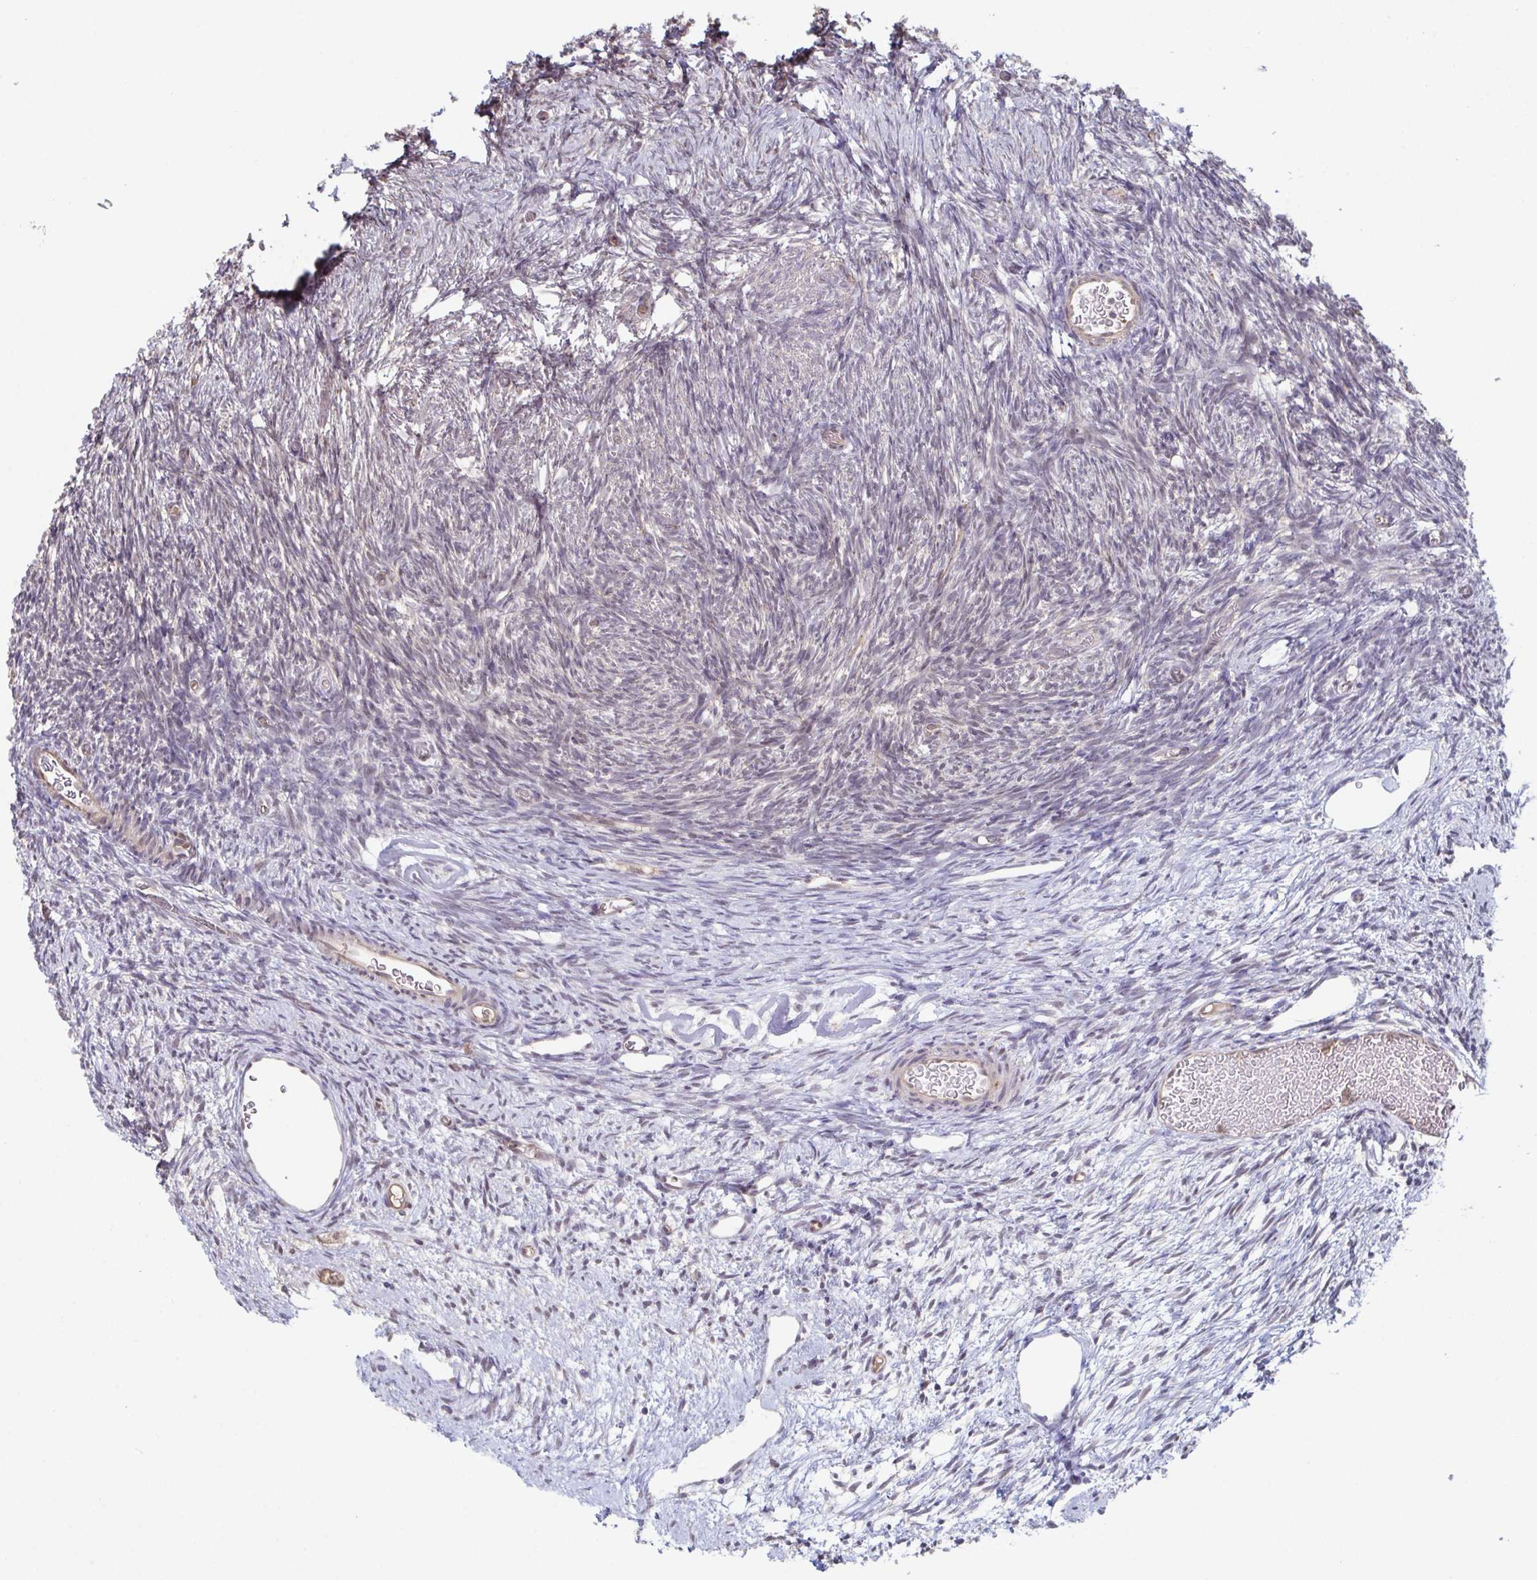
{"staining": {"intensity": "moderate", "quantity": ">75%", "location": "cytoplasmic/membranous"}, "tissue": "ovary", "cell_type": "Follicle cells", "image_type": "normal", "snomed": [{"axis": "morphology", "description": "Normal tissue, NOS"}, {"axis": "topography", "description": "Ovary"}], "caption": "Approximately >75% of follicle cells in benign human ovary demonstrate moderate cytoplasmic/membranous protein expression as visualized by brown immunohistochemical staining.", "gene": "ACD", "patient": {"sex": "female", "age": 39}}